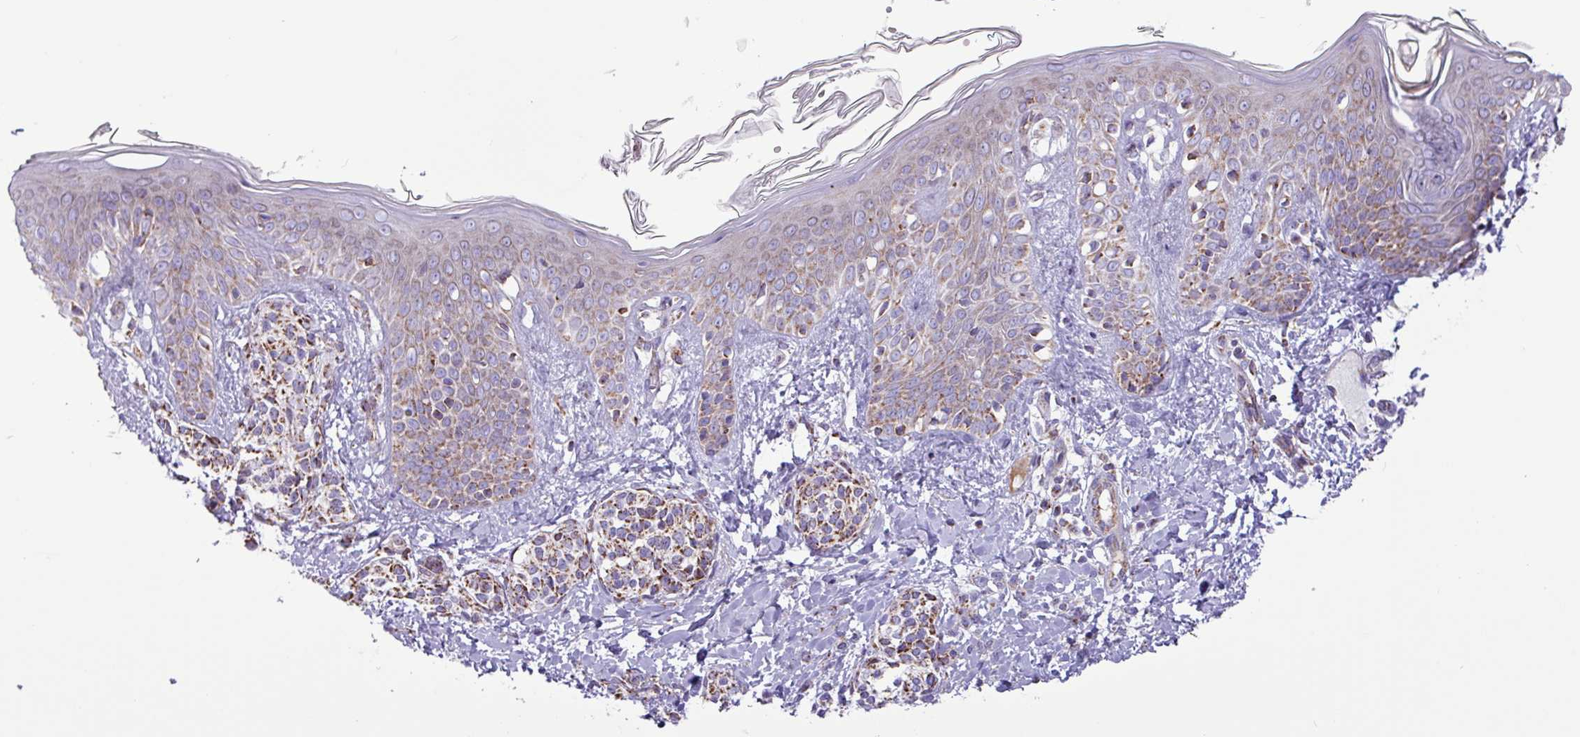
{"staining": {"intensity": "negative", "quantity": "none", "location": "none"}, "tissue": "skin", "cell_type": "Fibroblasts", "image_type": "normal", "snomed": [{"axis": "morphology", "description": "Normal tissue, NOS"}, {"axis": "topography", "description": "Skin"}], "caption": "Protein analysis of benign skin reveals no significant positivity in fibroblasts. (IHC, brightfield microscopy, high magnification).", "gene": "RTL3", "patient": {"sex": "male", "age": 16}}